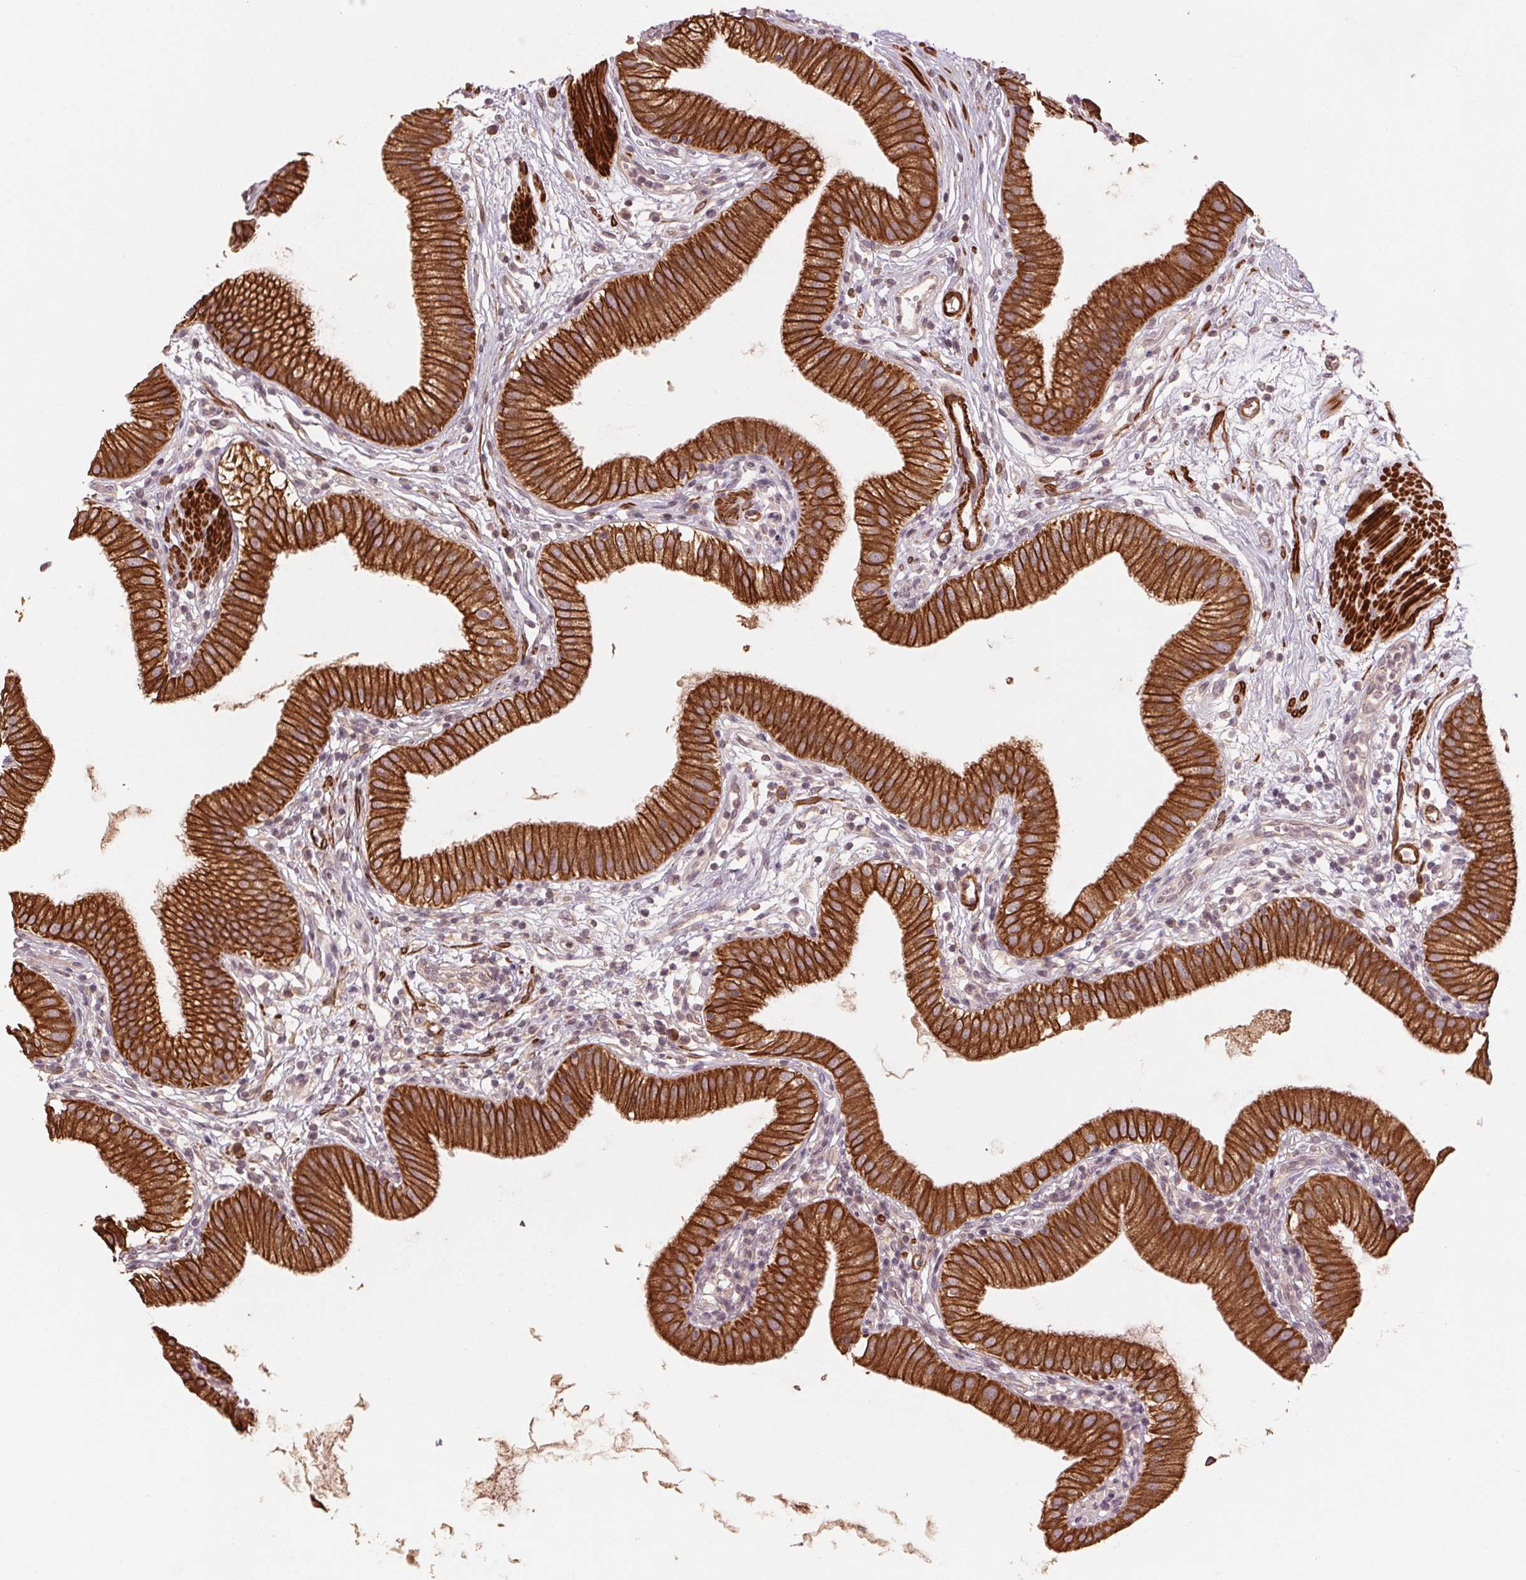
{"staining": {"intensity": "strong", "quantity": ">75%", "location": "cytoplasmic/membranous"}, "tissue": "gallbladder", "cell_type": "Glandular cells", "image_type": "normal", "snomed": [{"axis": "morphology", "description": "Normal tissue, NOS"}, {"axis": "topography", "description": "Gallbladder"}], "caption": "A high-resolution photomicrograph shows immunohistochemistry (IHC) staining of normal gallbladder, which shows strong cytoplasmic/membranous expression in approximately >75% of glandular cells. The staining was performed using DAB, with brown indicating positive protein expression. Nuclei are stained blue with hematoxylin.", "gene": "SMLR1", "patient": {"sex": "female", "age": 65}}